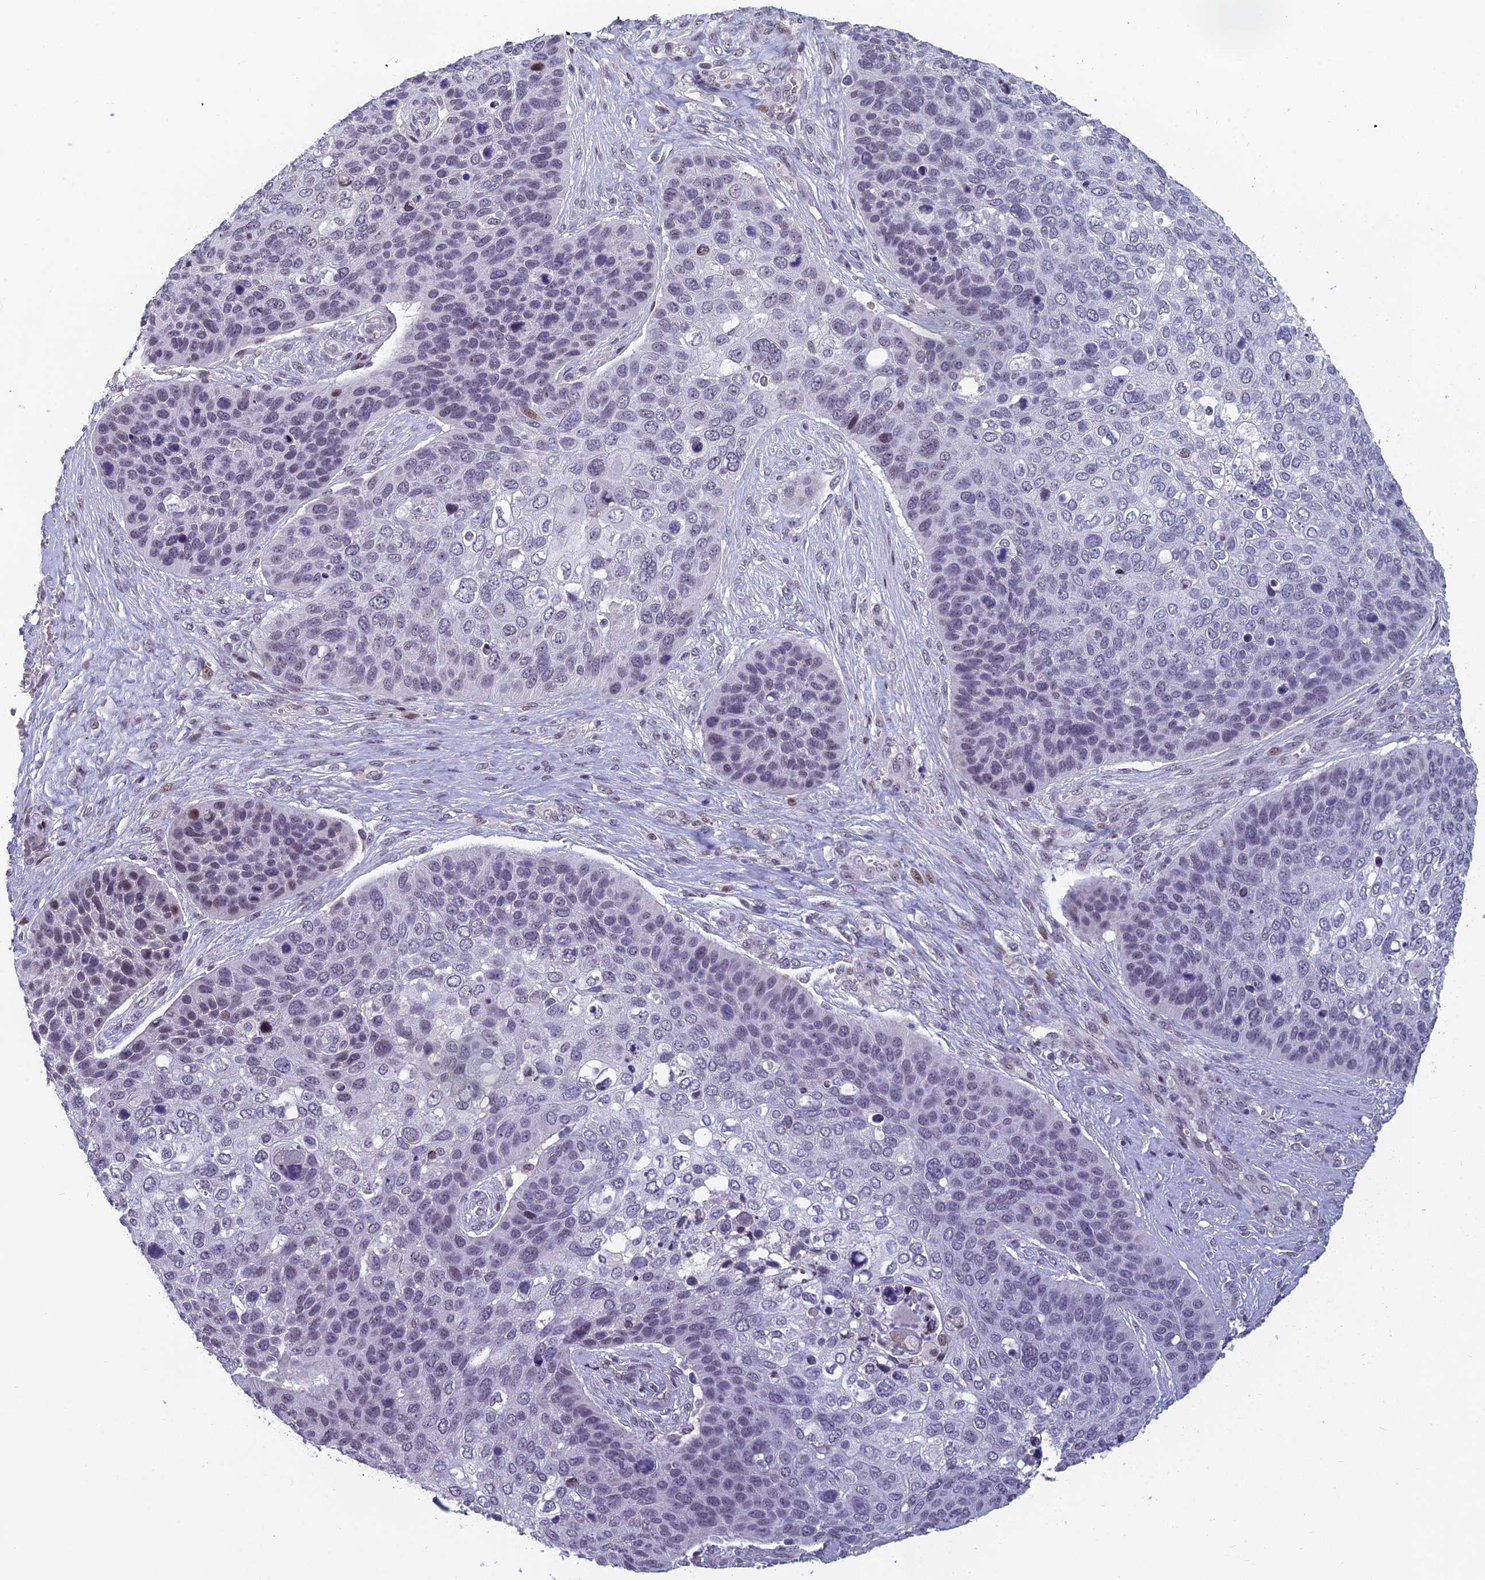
{"staining": {"intensity": "negative", "quantity": "none", "location": "none"}, "tissue": "skin cancer", "cell_type": "Tumor cells", "image_type": "cancer", "snomed": [{"axis": "morphology", "description": "Basal cell carcinoma"}, {"axis": "topography", "description": "Skin"}], "caption": "This micrograph is of skin cancer (basal cell carcinoma) stained with immunohistochemistry (IHC) to label a protein in brown with the nuclei are counter-stained blue. There is no staining in tumor cells. (DAB IHC with hematoxylin counter stain).", "gene": "RGS17", "patient": {"sex": "female", "age": 74}}